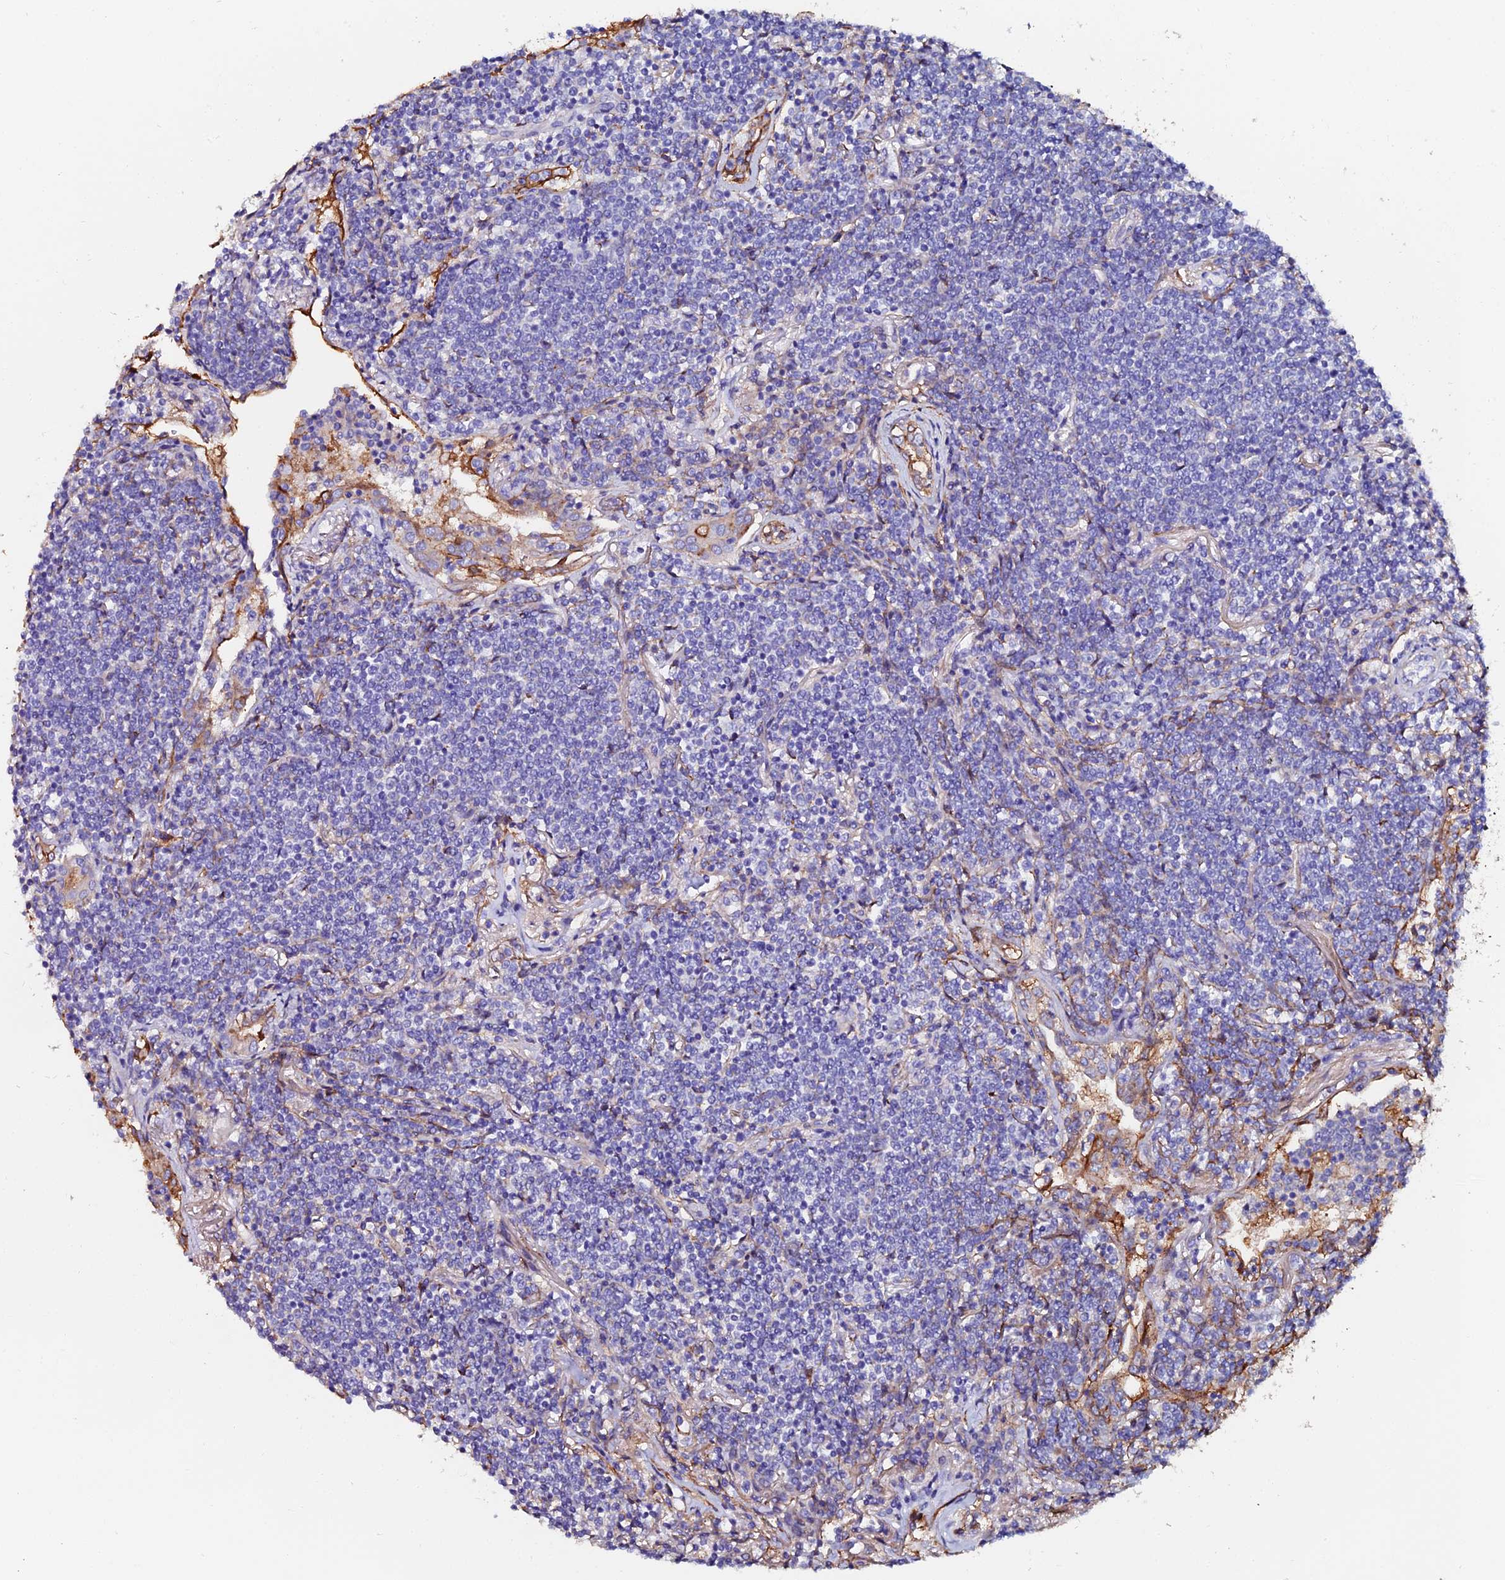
{"staining": {"intensity": "negative", "quantity": "none", "location": "none"}, "tissue": "lymphoma", "cell_type": "Tumor cells", "image_type": "cancer", "snomed": [{"axis": "morphology", "description": "Malignant lymphoma, non-Hodgkin's type, Low grade"}, {"axis": "topography", "description": "Lung"}], "caption": "A micrograph of lymphoma stained for a protein displays no brown staining in tumor cells.", "gene": "C6", "patient": {"sex": "female", "age": 71}}